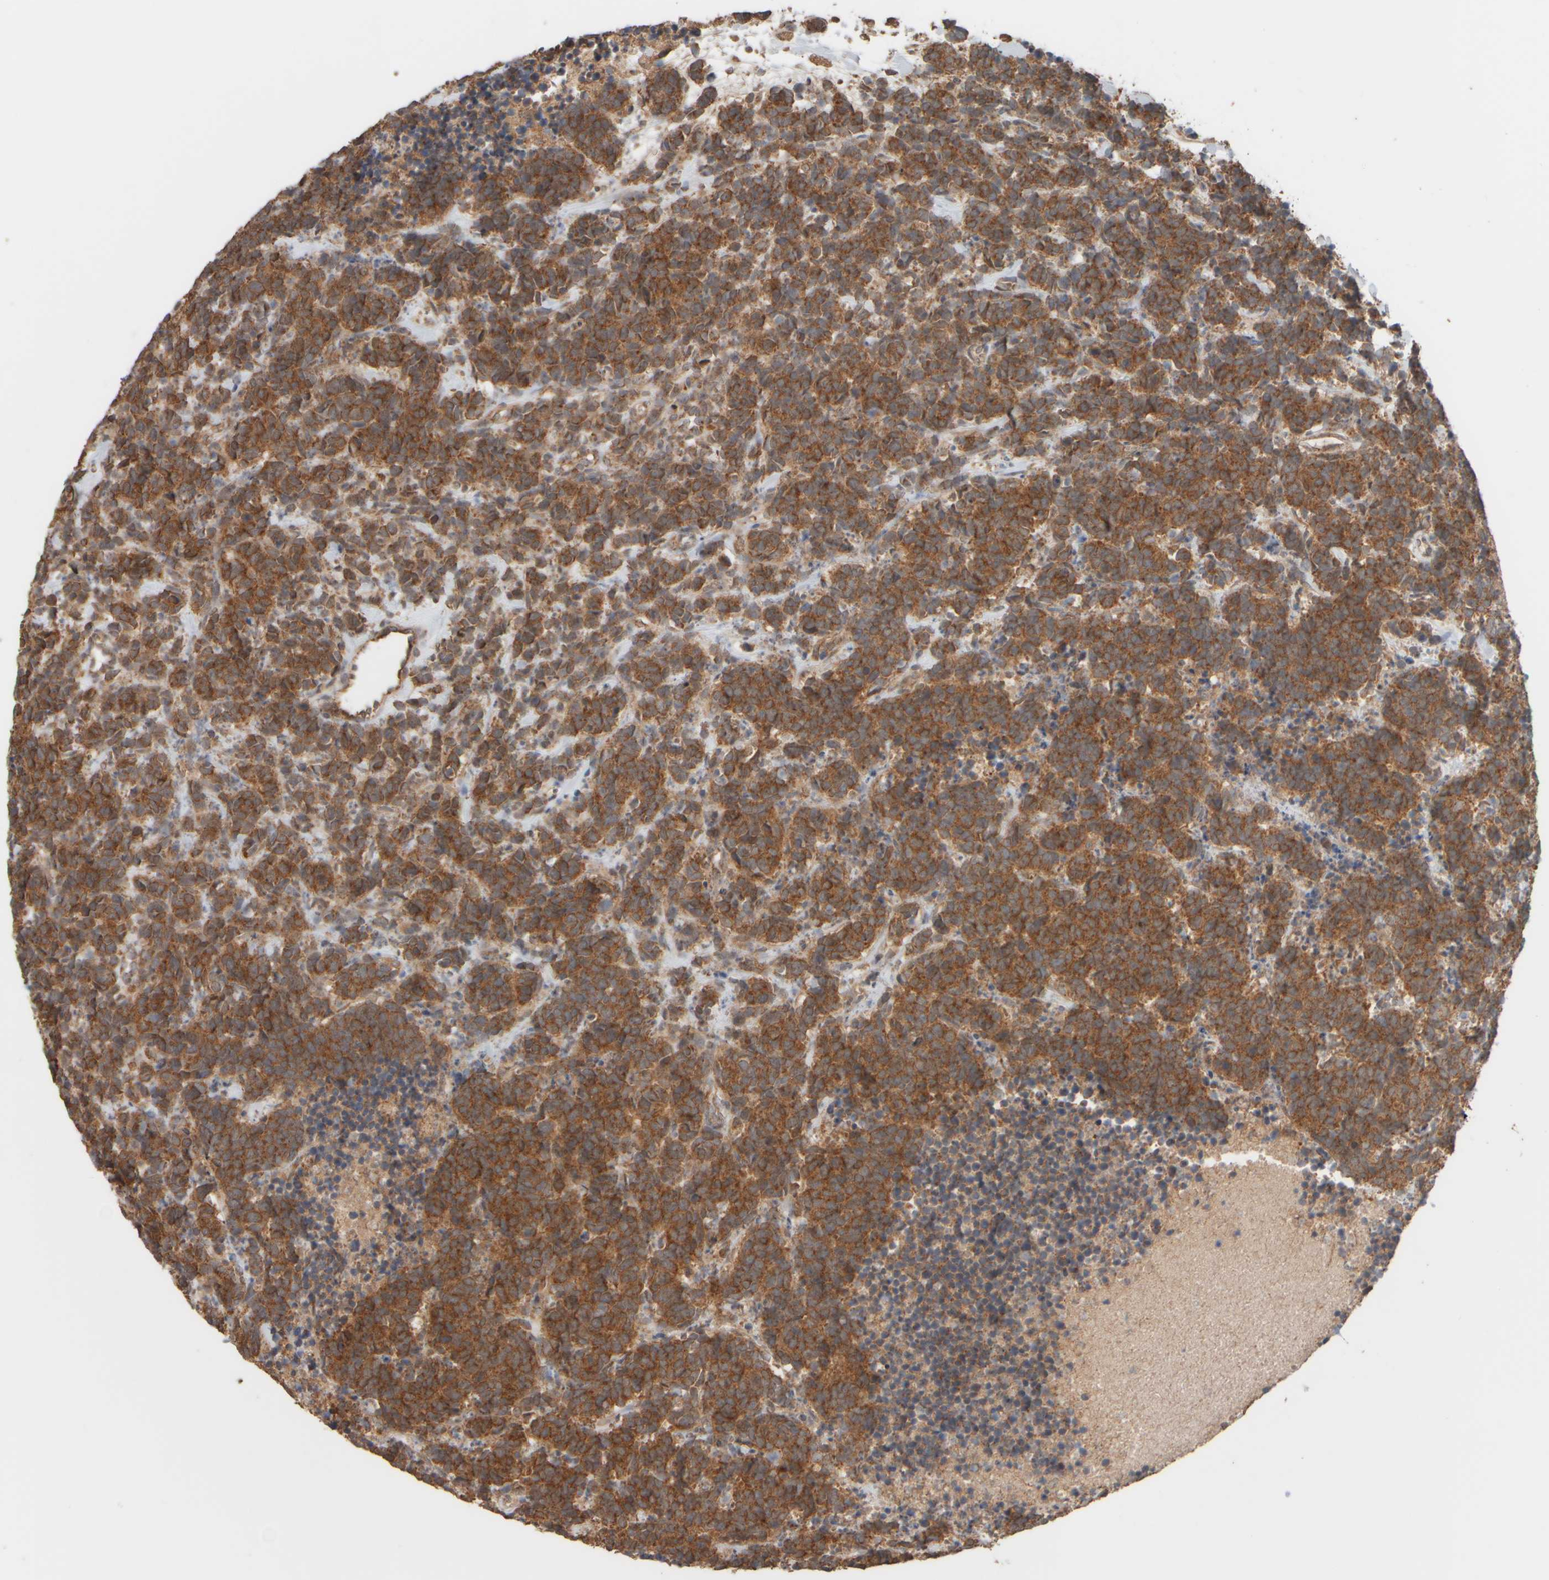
{"staining": {"intensity": "strong", "quantity": ">75%", "location": "cytoplasmic/membranous"}, "tissue": "carcinoid", "cell_type": "Tumor cells", "image_type": "cancer", "snomed": [{"axis": "morphology", "description": "Carcinoma, NOS"}, {"axis": "morphology", "description": "Carcinoid, malignant, NOS"}, {"axis": "topography", "description": "Urinary bladder"}], "caption": "Tumor cells display high levels of strong cytoplasmic/membranous staining in about >75% of cells in human carcinoid.", "gene": "EIF2B3", "patient": {"sex": "male", "age": 57}}